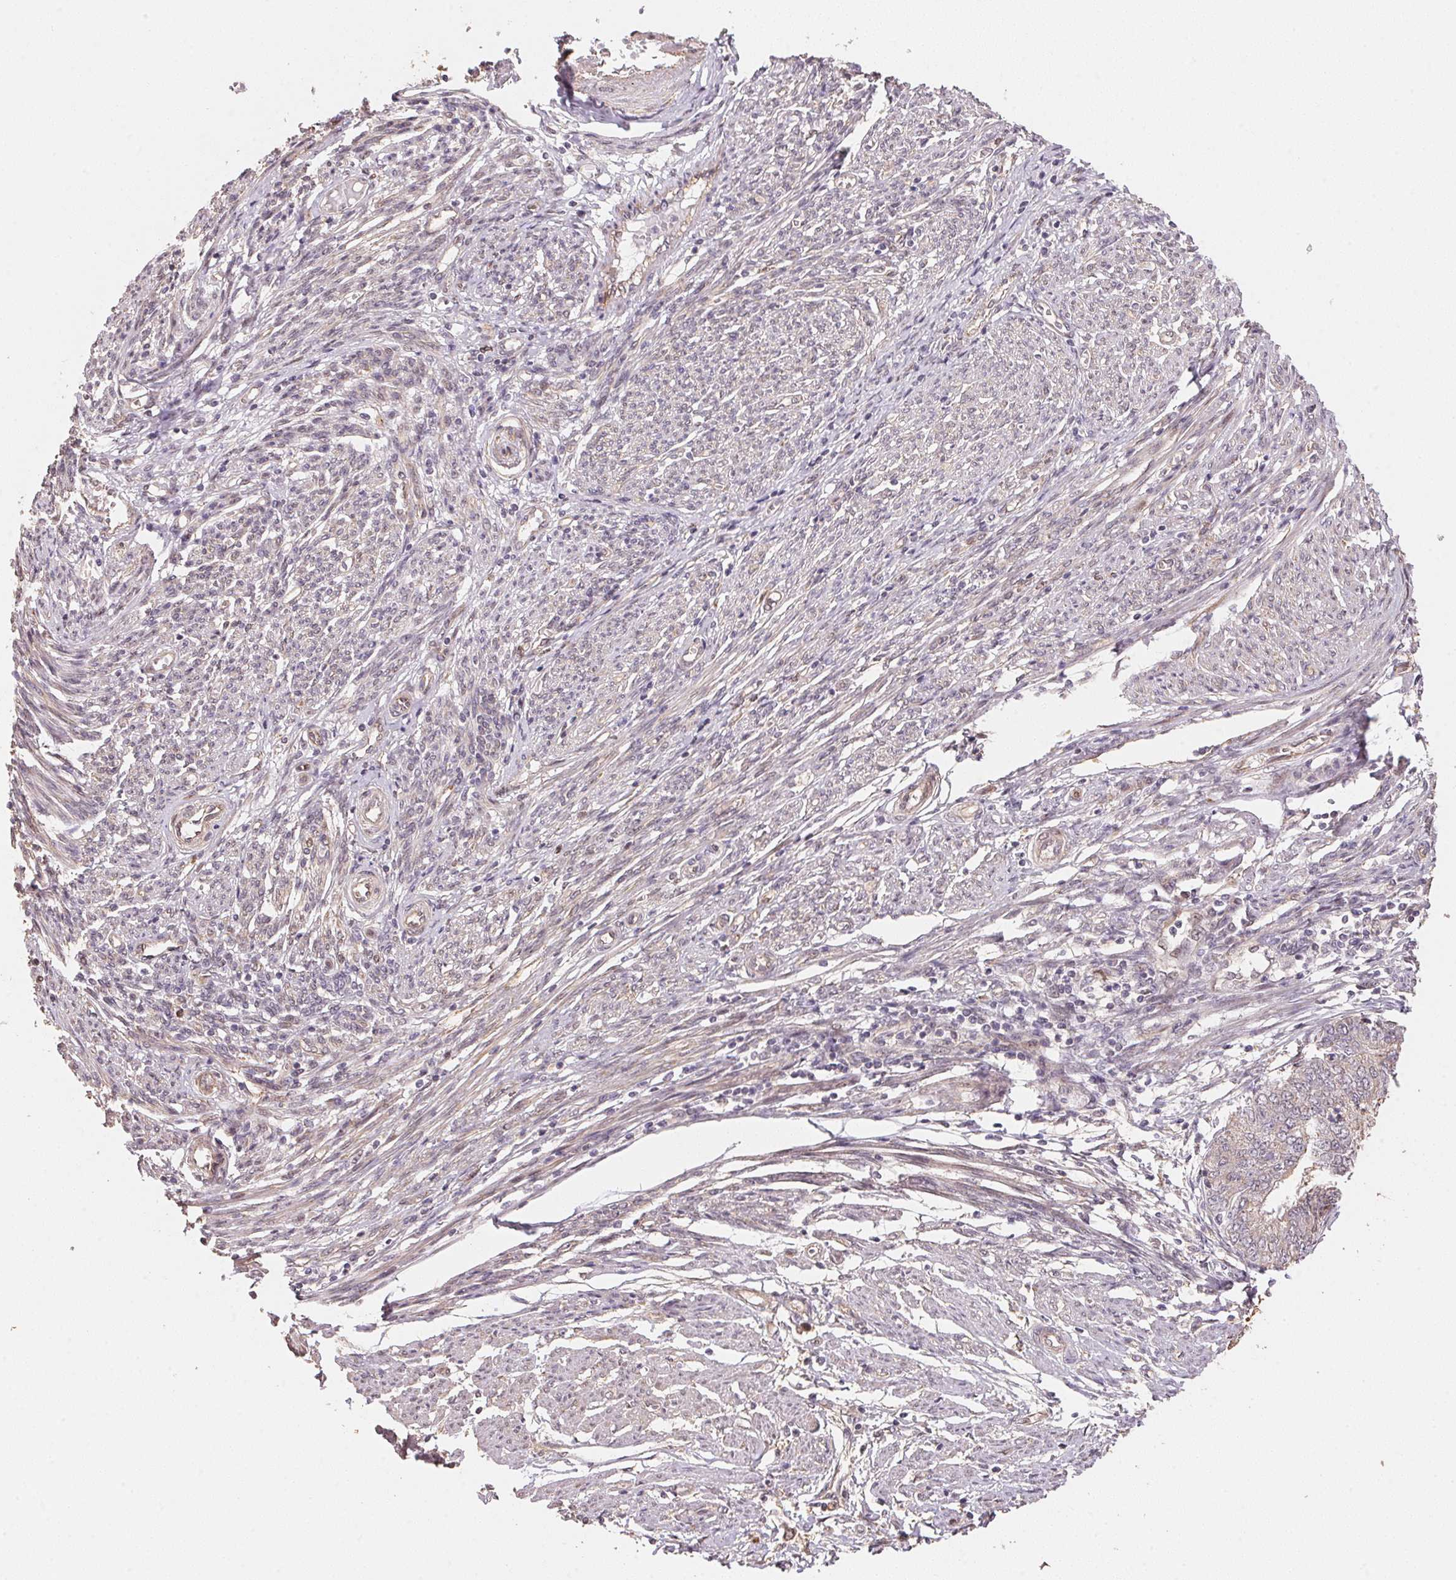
{"staining": {"intensity": "negative", "quantity": "none", "location": "none"}, "tissue": "endometrial cancer", "cell_type": "Tumor cells", "image_type": "cancer", "snomed": [{"axis": "morphology", "description": "Adenocarcinoma, NOS"}, {"axis": "topography", "description": "Endometrium"}], "caption": "There is no significant staining in tumor cells of adenocarcinoma (endometrial). (DAB (3,3'-diaminobenzidine) immunohistochemistry (IHC), high magnification).", "gene": "TMEM222", "patient": {"sex": "female", "age": 62}}